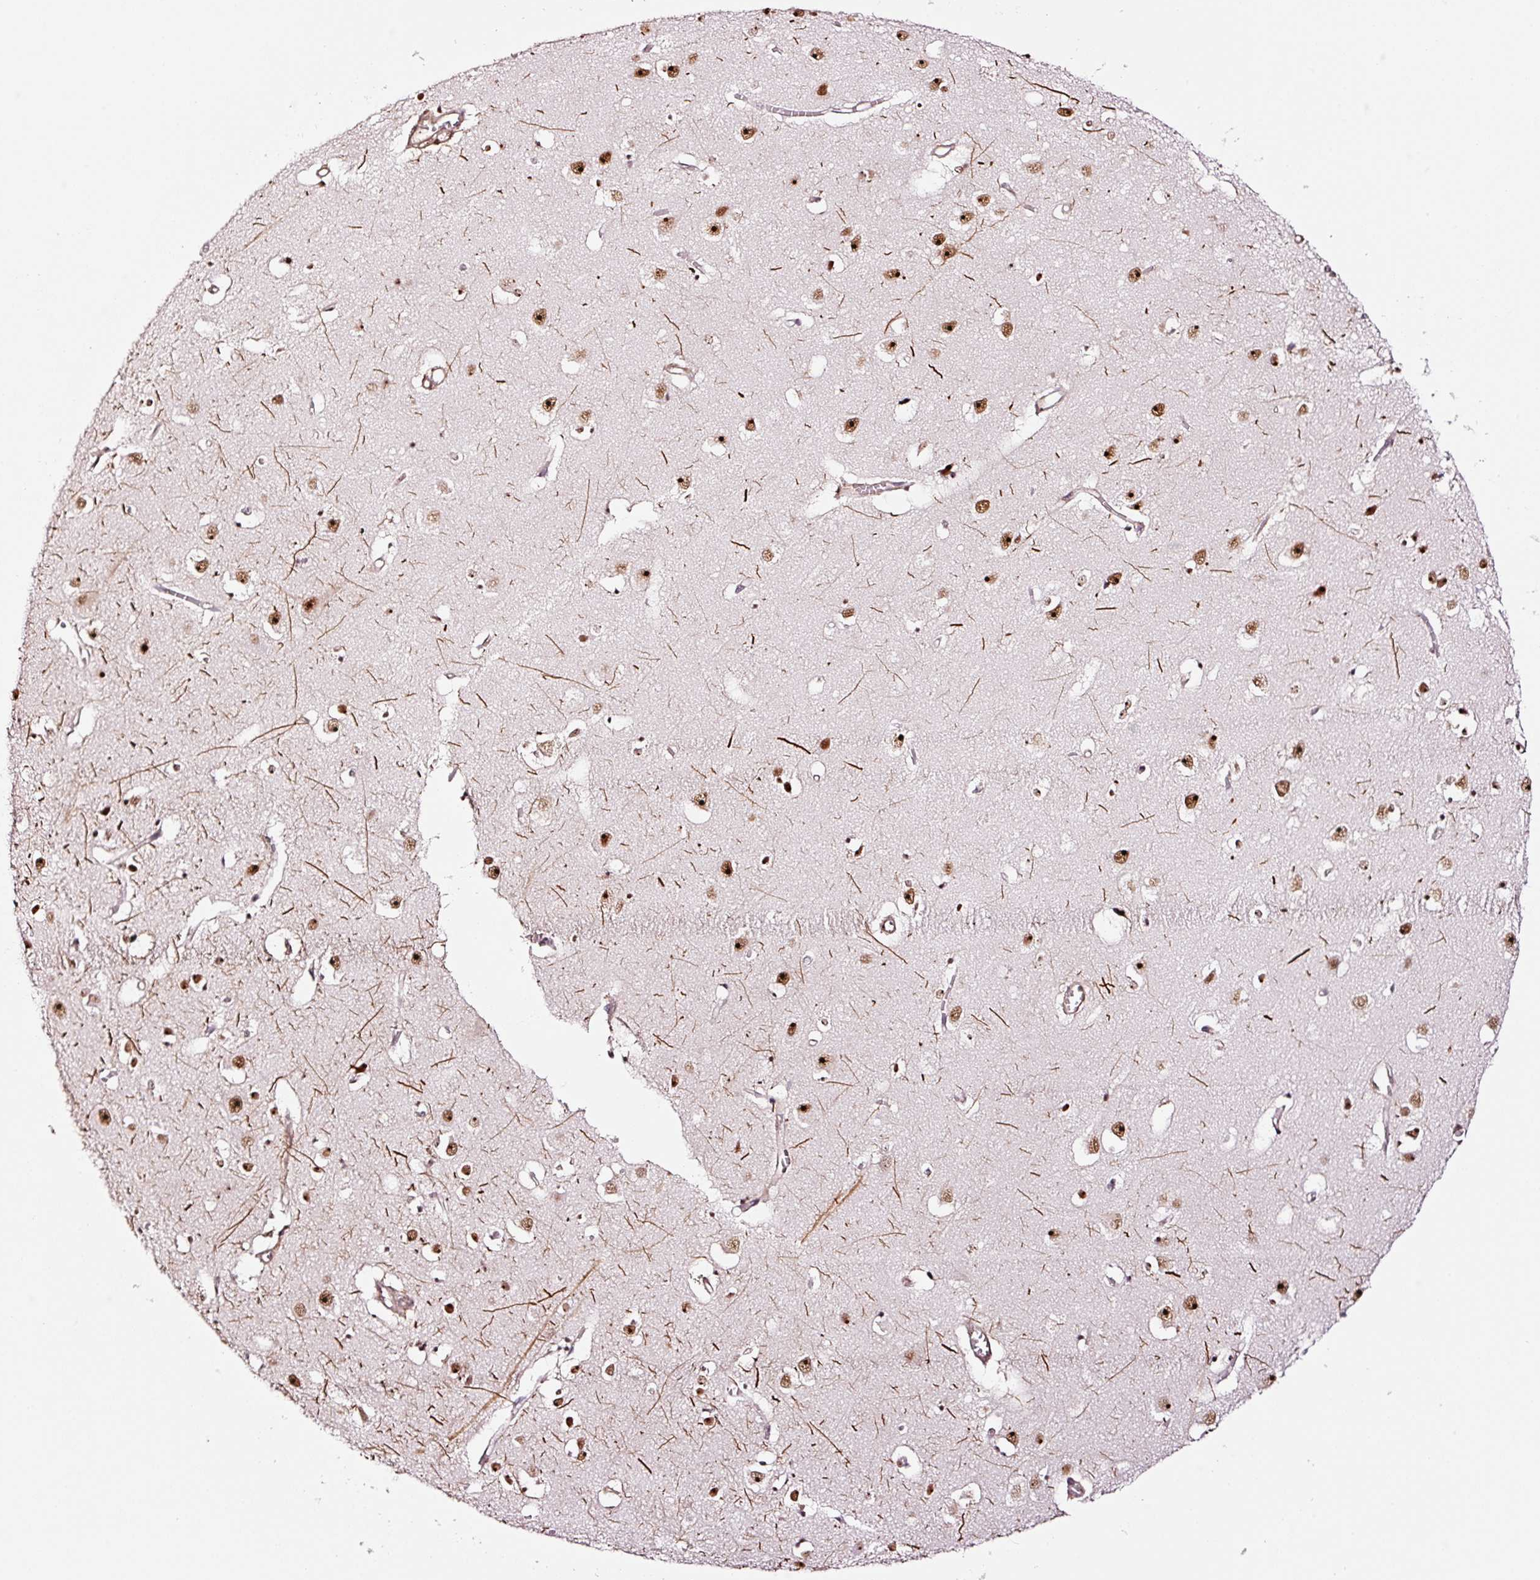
{"staining": {"intensity": "moderate", "quantity": ">75%", "location": "cytoplasmic/membranous,nuclear"}, "tissue": "cerebral cortex", "cell_type": "Endothelial cells", "image_type": "normal", "snomed": [{"axis": "morphology", "description": "Normal tissue, NOS"}, {"axis": "topography", "description": "Cerebral cortex"}], "caption": "IHC of normal cerebral cortex displays medium levels of moderate cytoplasmic/membranous,nuclear positivity in about >75% of endothelial cells. The staining was performed using DAB, with brown indicating positive protein expression. Nuclei are stained blue with hematoxylin.", "gene": "GNL3", "patient": {"sex": "male", "age": 70}}